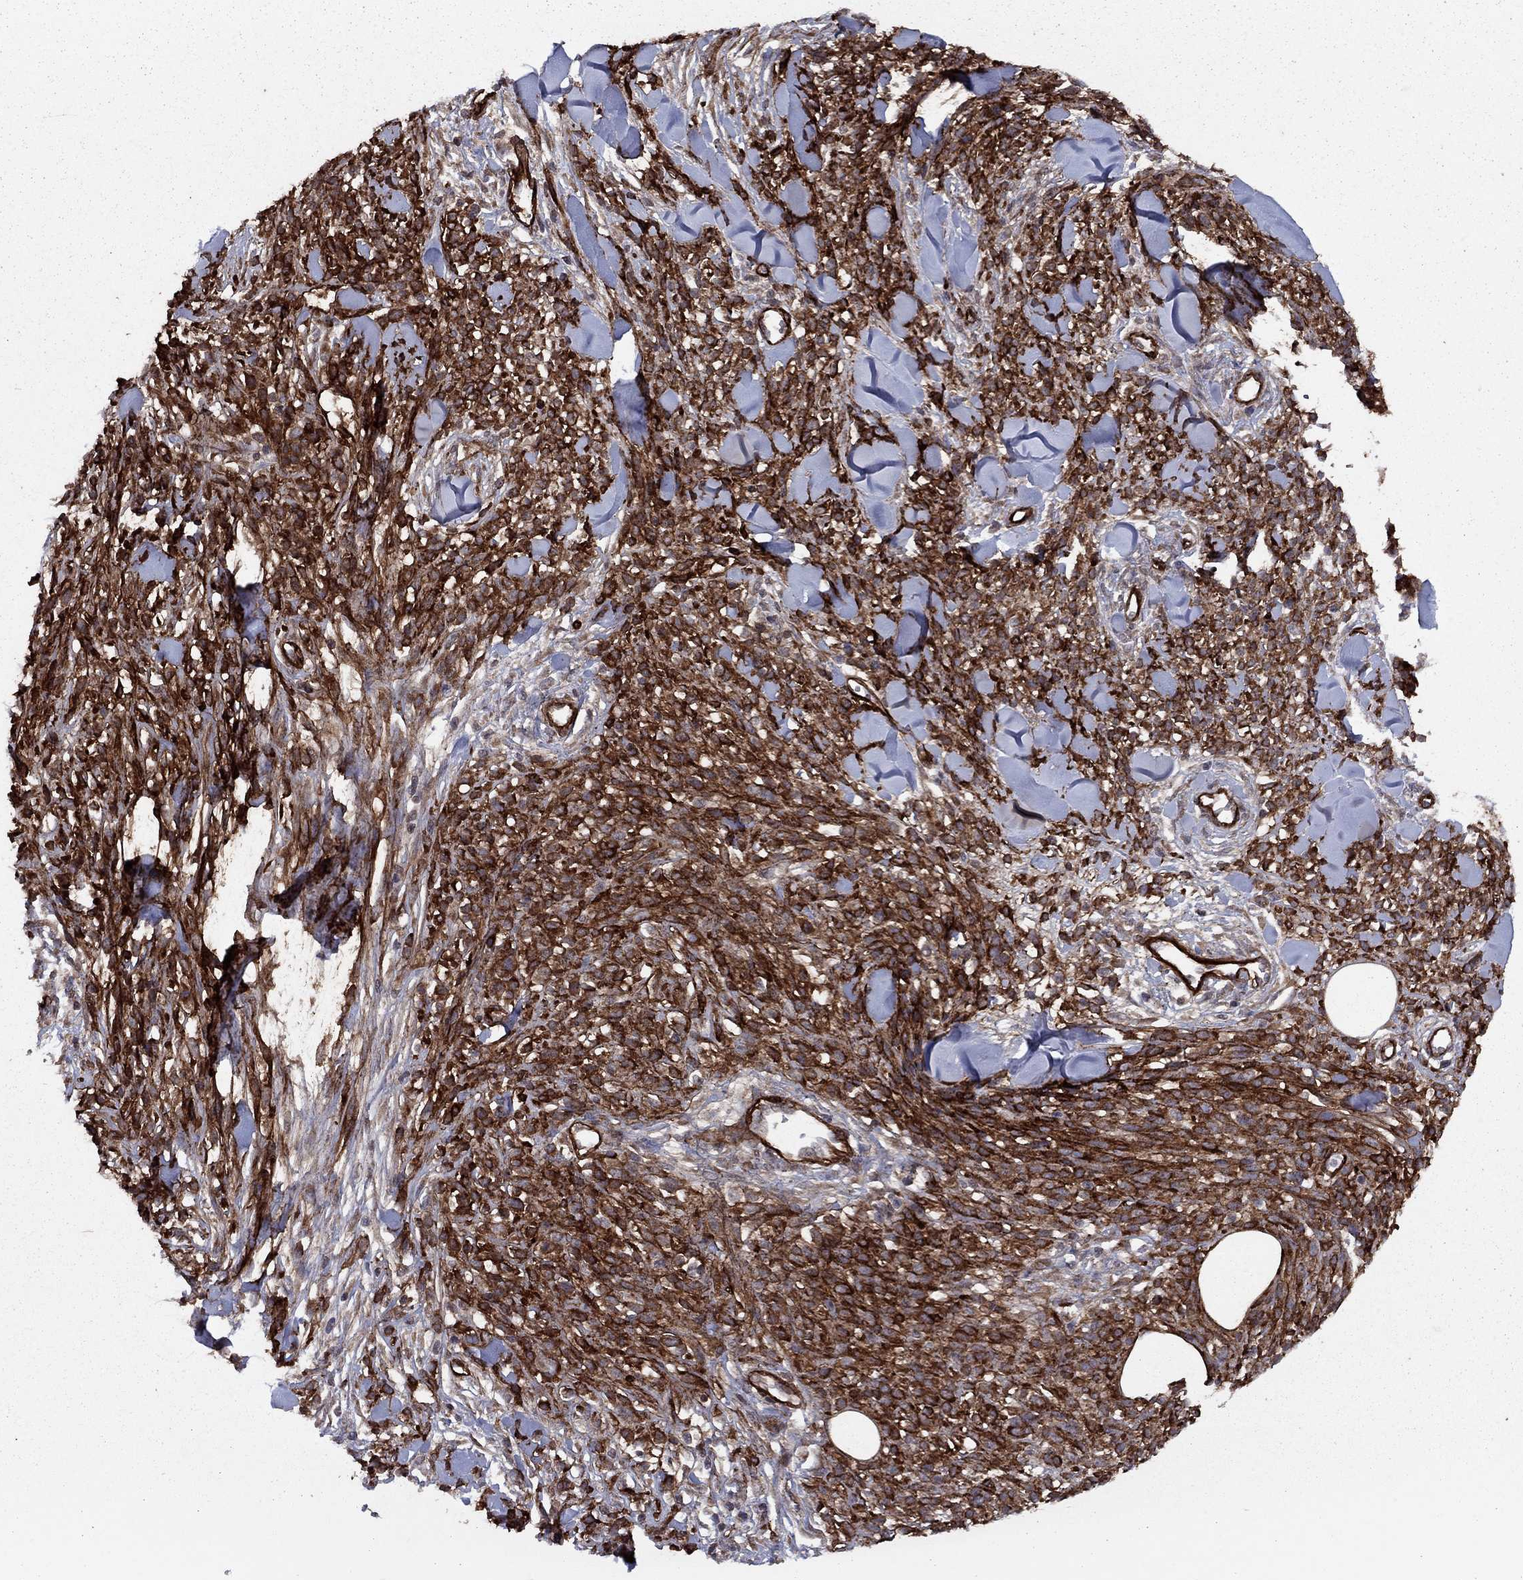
{"staining": {"intensity": "strong", "quantity": ">75%", "location": "cytoplasmic/membranous"}, "tissue": "melanoma", "cell_type": "Tumor cells", "image_type": "cancer", "snomed": [{"axis": "morphology", "description": "Malignant melanoma, NOS"}, {"axis": "topography", "description": "Skin"}, {"axis": "topography", "description": "Skin of trunk"}], "caption": "This is a micrograph of IHC staining of melanoma, which shows strong expression in the cytoplasmic/membranous of tumor cells.", "gene": "COL18A1", "patient": {"sex": "male", "age": 74}}